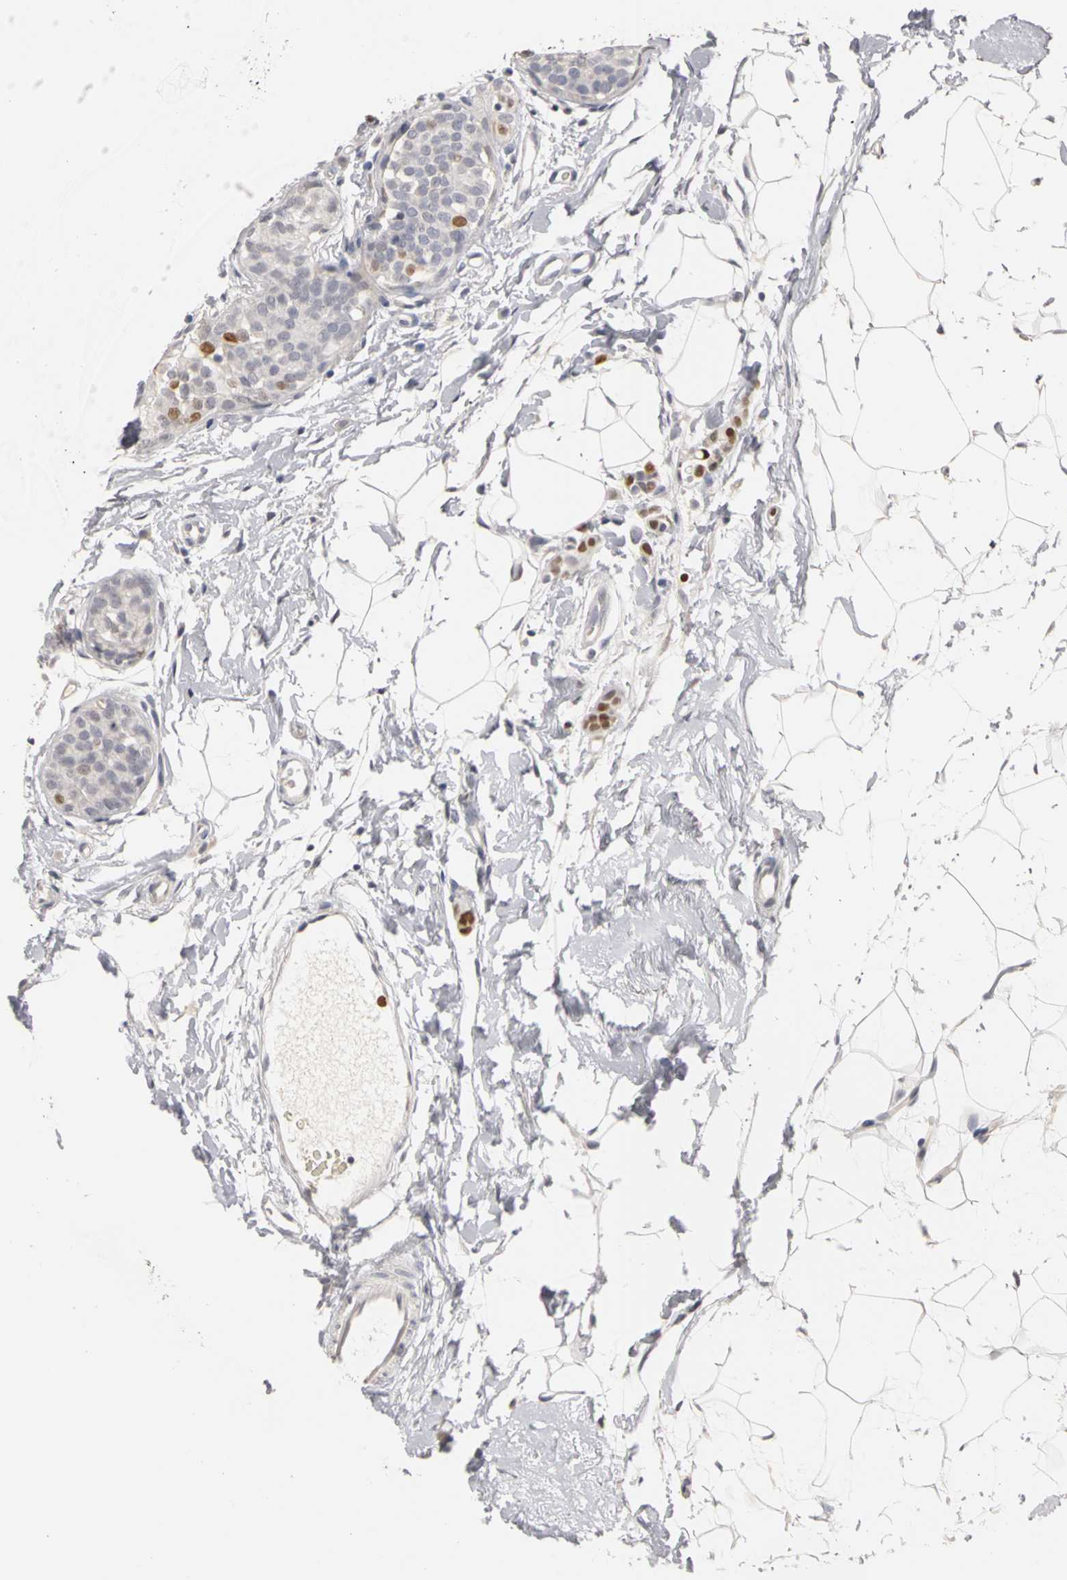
{"staining": {"intensity": "strong", "quantity": "<25%", "location": "nuclear"}, "tissue": "breast cancer", "cell_type": "Tumor cells", "image_type": "cancer", "snomed": [{"axis": "morphology", "description": "Lobular carcinoma, in situ"}, {"axis": "morphology", "description": "Lobular carcinoma"}, {"axis": "topography", "description": "Breast"}], "caption": "IHC histopathology image of neoplastic tissue: human breast lobular carcinoma stained using IHC shows medium levels of strong protein expression localized specifically in the nuclear of tumor cells, appearing as a nuclear brown color.", "gene": "MCM6", "patient": {"sex": "female", "age": 41}}